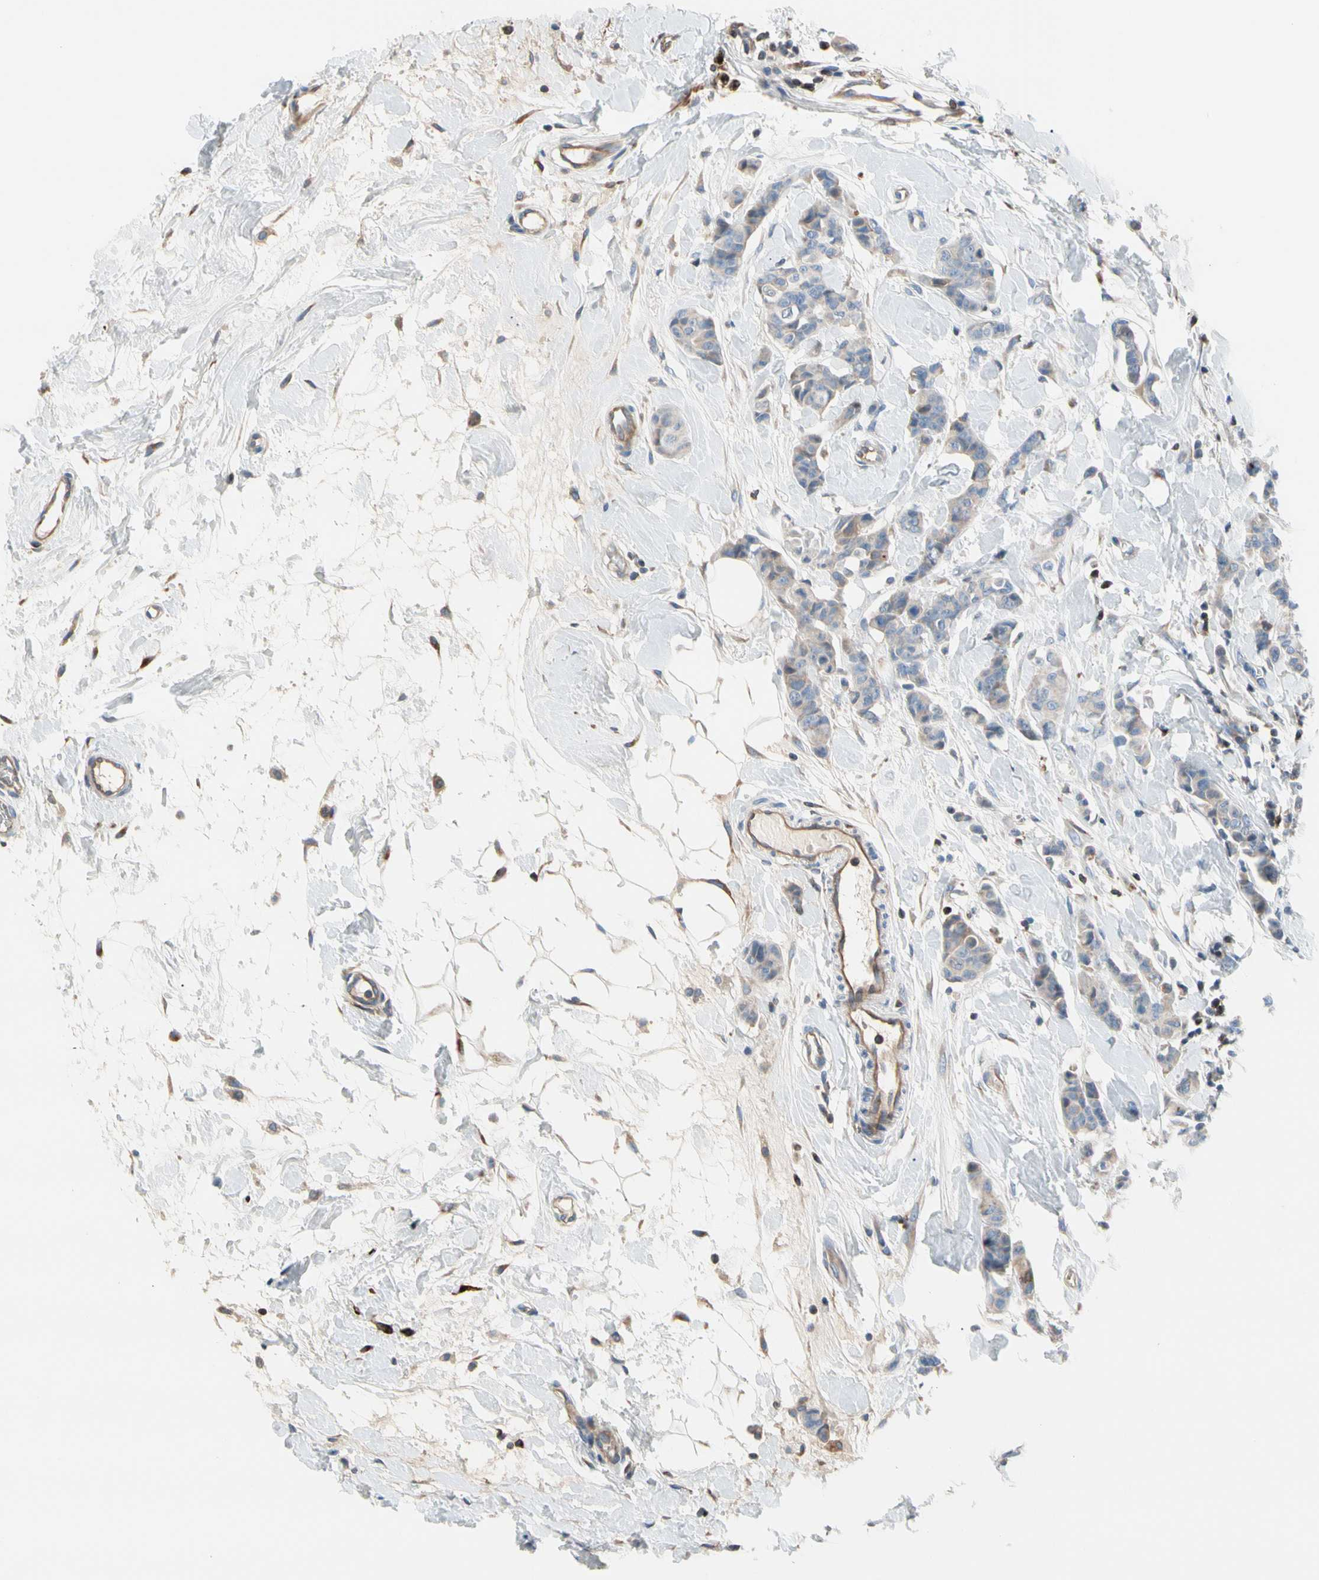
{"staining": {"intensity": "weak", "quantity": ">75%", "location": "cytoplasmic/membranous"}, "tissue": "breast cancer", "cell_type": "Tumor cells", "image_type": "cancer", "snomed": [{"axis": "morphology", "description": "Normal tissue, NOS"}, {"axis": "morphology", "description": "Duct carcinoma"}, {"axis": "topography", "description": "Breast"}], "caption": "IHC of breast cancer (intraductal carcinoma) displays low levels of weak cytoplasmic/membranous expression in about >75% of tumor cells.", "gene": "MAP3K3", "patient": {"sex": "female", "age": 40}}